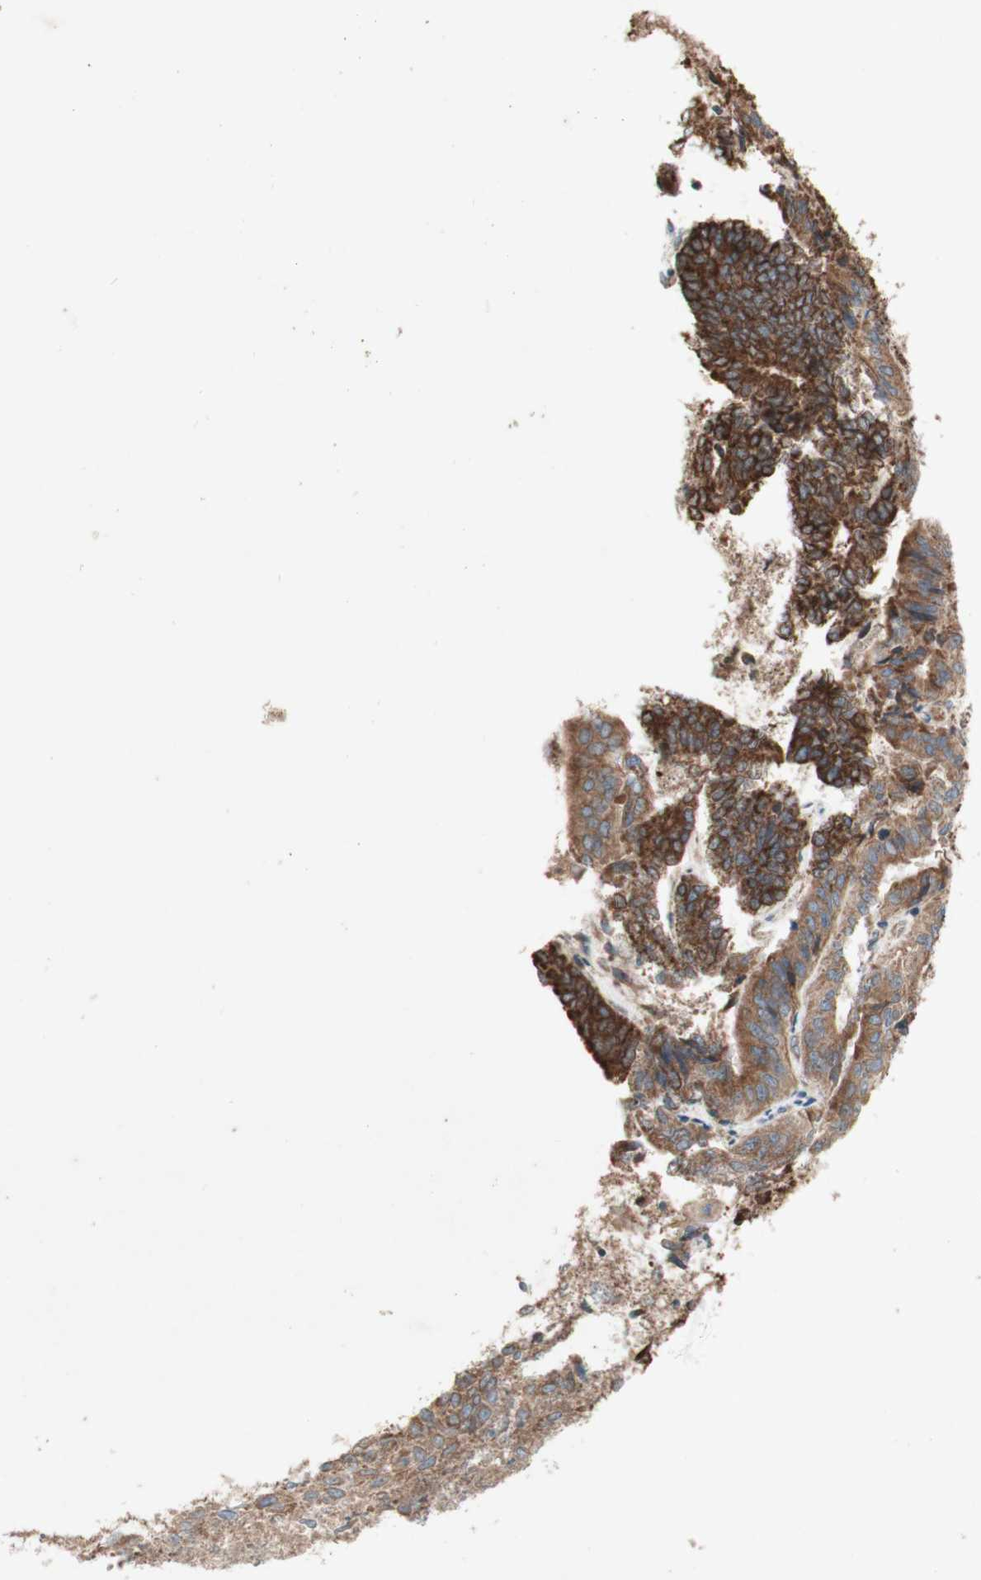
{"staining": {"intensity": "strong", "quantity": ">75%", "location": "cytoplasmic/membranous"}, "tissue": "endometrial cancer", "cell_type": "Tumor cells", "image_type": "cancer", "snomed": [{"axis": "morphology", "description": "Adenocarcinoma, NOS"}, {"axis": "topography", "description": "Endometrium"}], "caption": "An image showing strong cytoplasmic/membranous expression in about >75% of tumor cells in adenocarcinoma (endometrial), as visualized by brown immunohistochemical staining.", "gene": "SOCS2", "patient": {"sex": "female", "age": 70}}